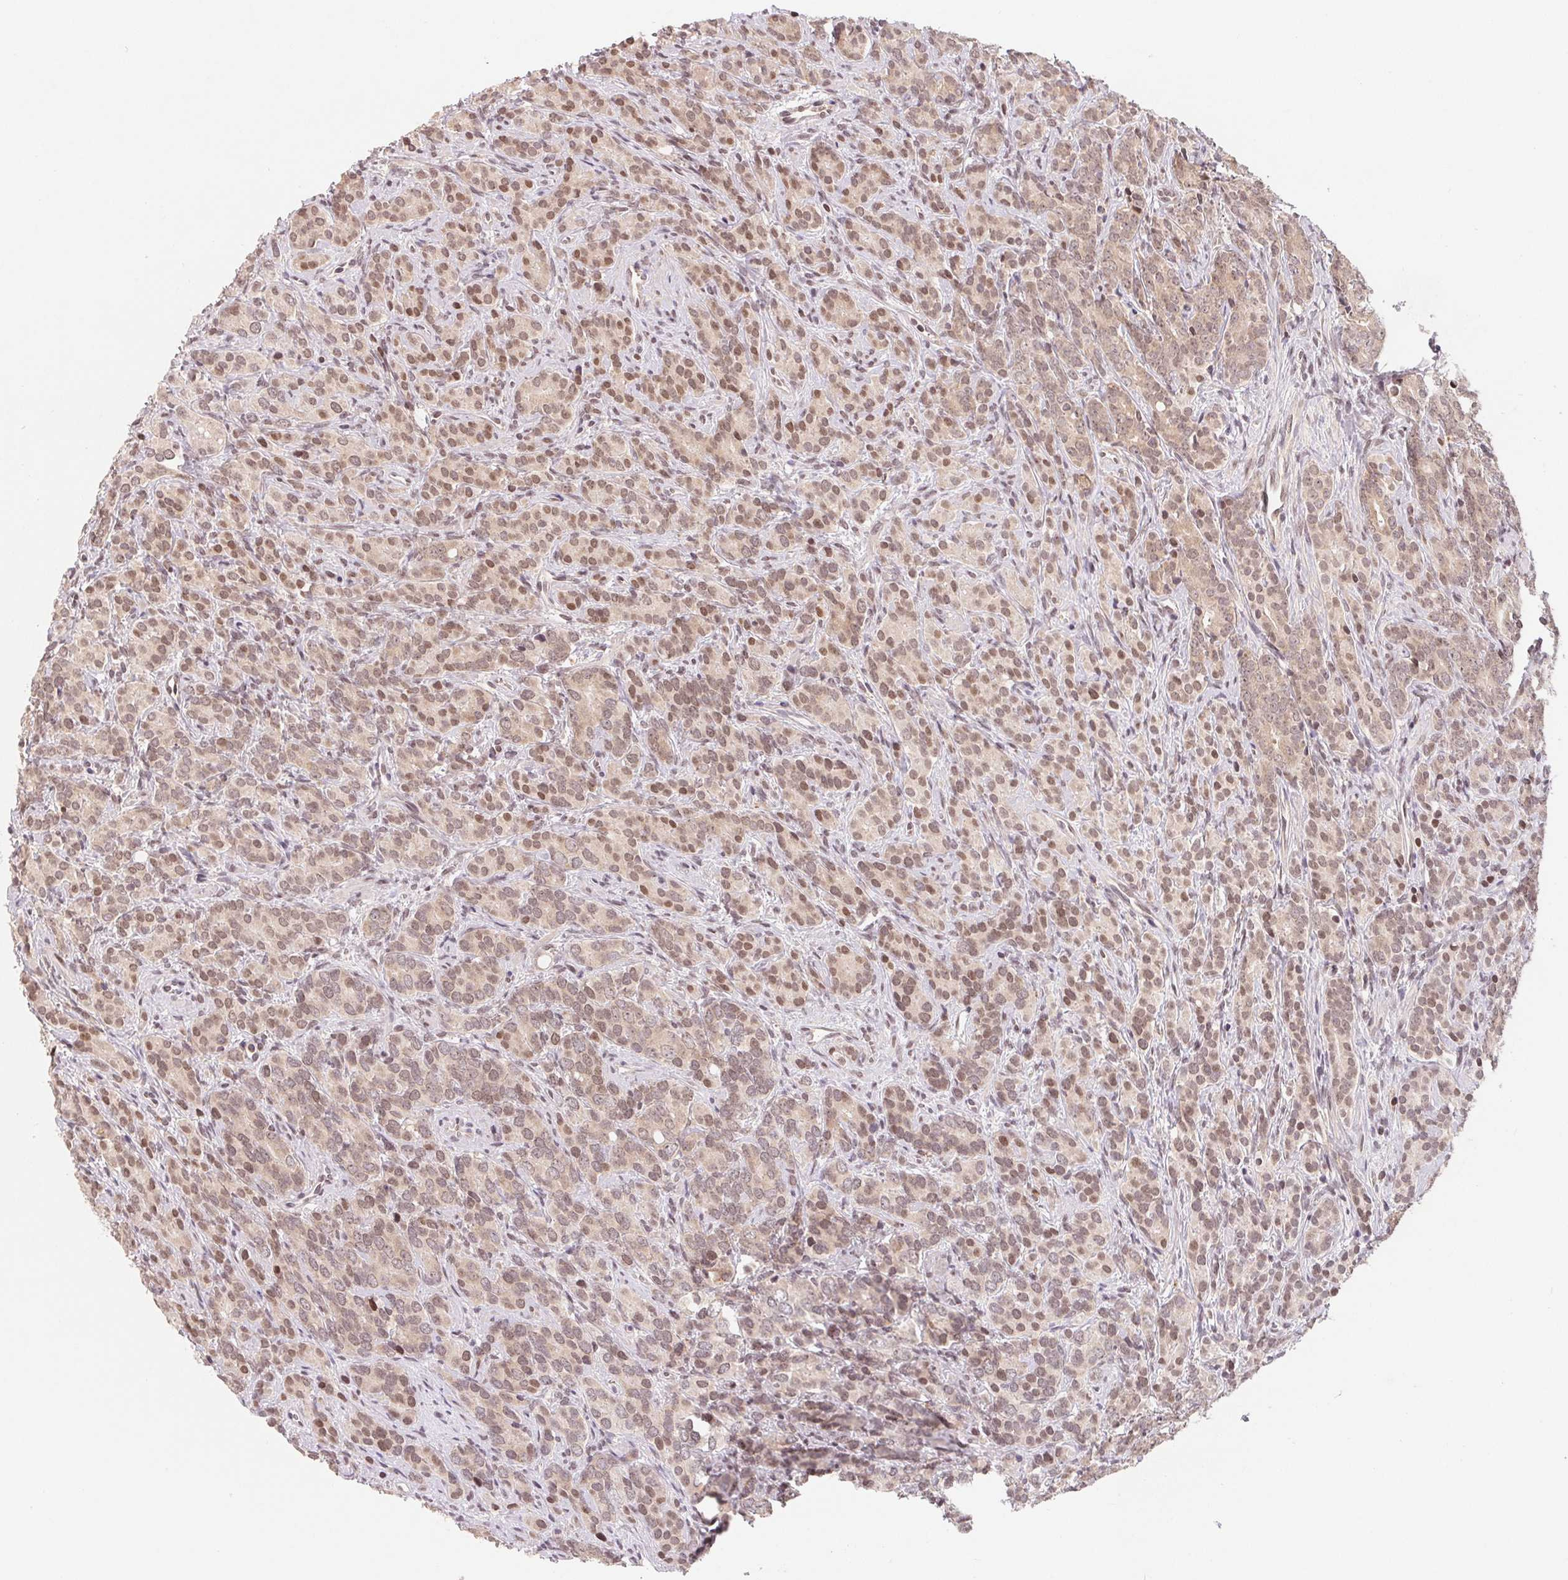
{"staining": {"intensity": "moderate", "quantity": "25%-75%", "location": "nuclear"}, "tissue": "prostate cancer", "cell_type": "Tumor cells", "image_type": "cancer", "snomed": [{"axis": "morphology", "description": "Adenocarcinoma, High grade"}, {"axis": "topography", "description": "Prostate"}], "caption": "Protein analysis of prostate cancer tissue exhibits moderate nuclear positivity in approximately 25%-75% of tumor cells. (DAB (3,3'-diaminobenzidine) = brown stain, brightfield microscopy at high magnification).", "gene": "HMGN3", "patient": {"sex": "male", "age": 84}}